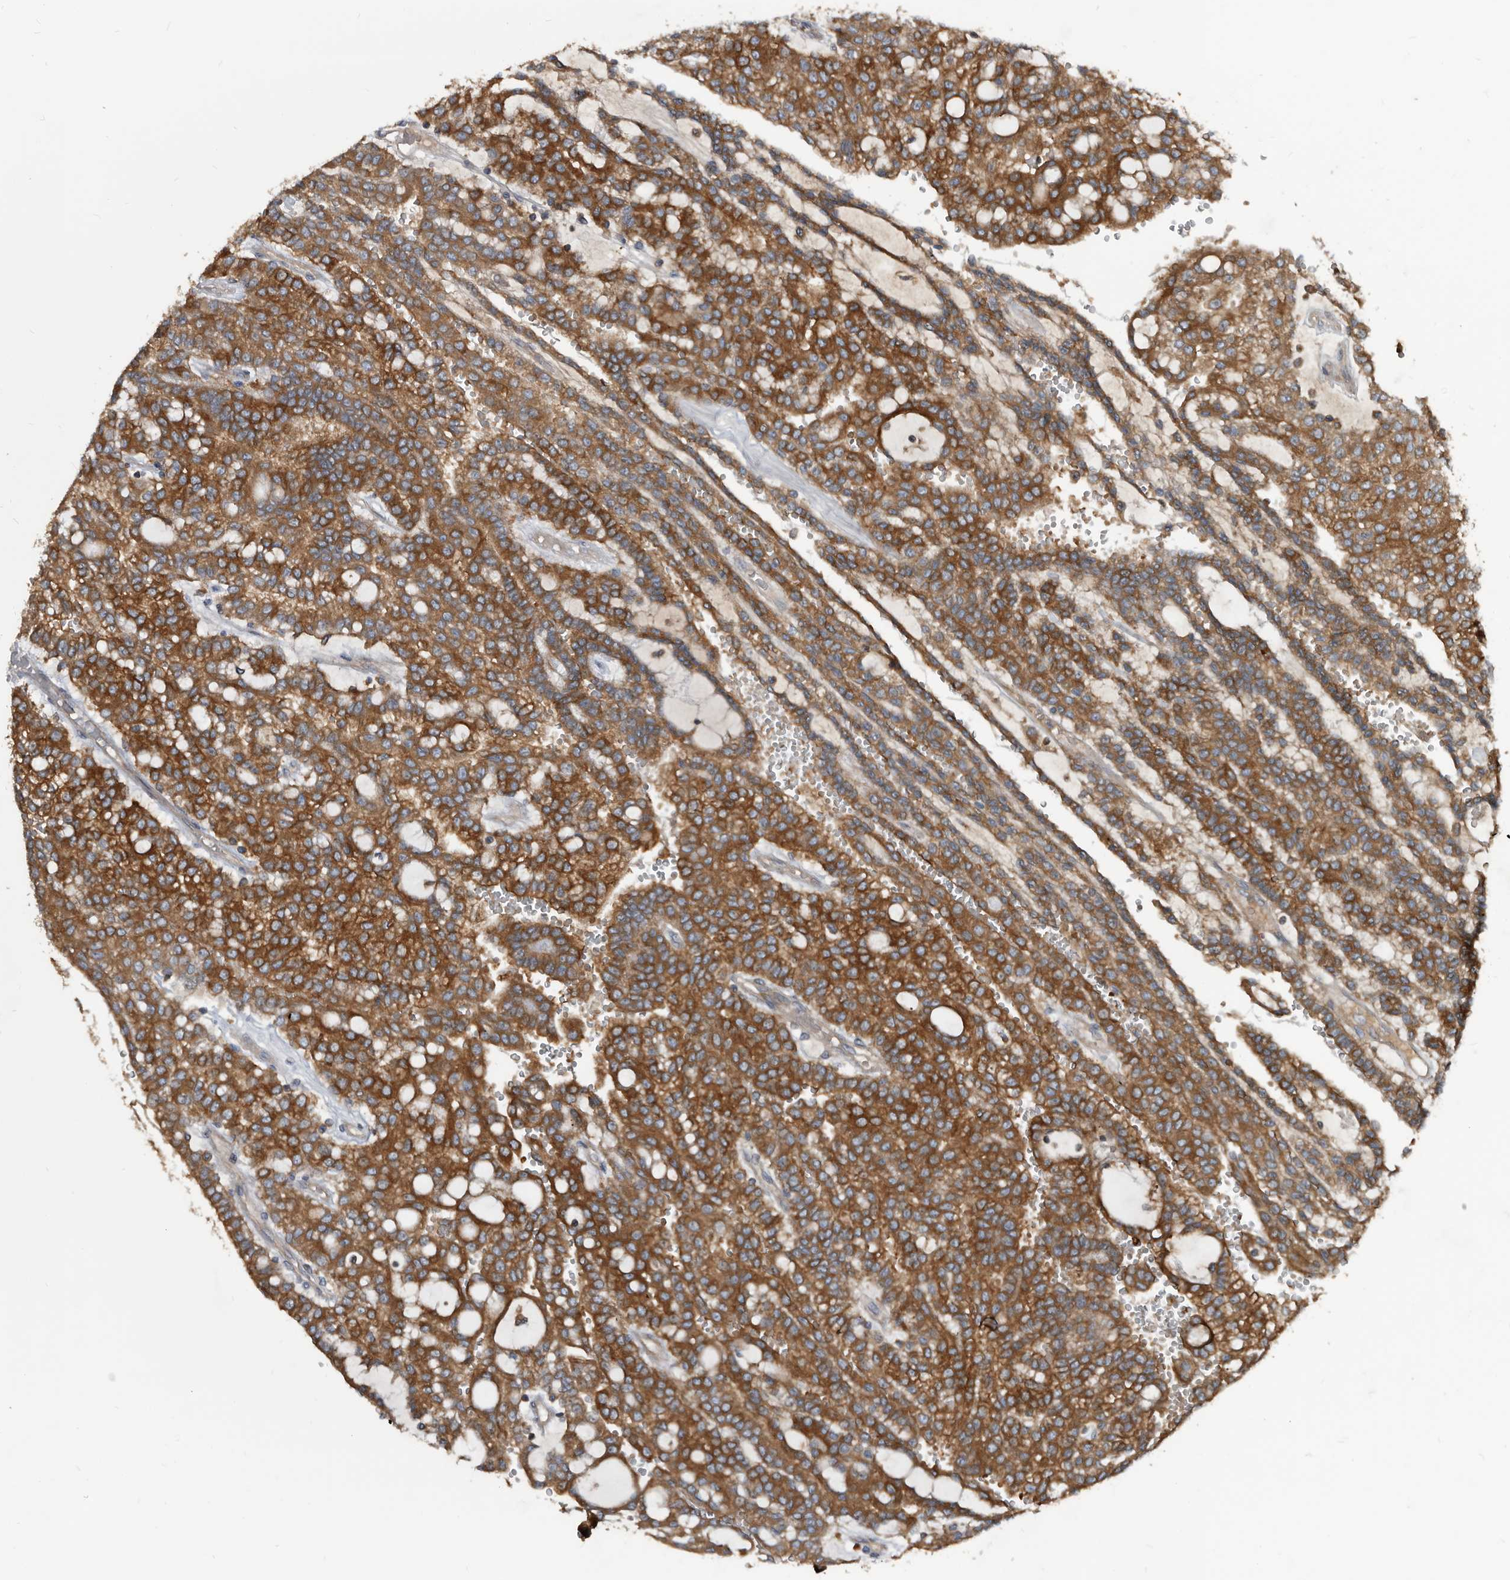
{"staining": {"intensity": "strong", "quantity": ">75%", "location": "cytoplasmic/membranous"}, "tissue": "renal cancer", "cell_type": "Tumor cells", "image_type": "cancer", "snomed": [{"axis": "morphology", "description": "Adenocarcinoma, NOS"}, {"axis": "topography", "description": "Kidney"}], "caption": "Human renal cancer stained with a brown dye demonstrates strong cytoplasmic/membranous positive staining in approximately >75% of tumor cells.", "gene": "APEH", "patient": {"sex": "male", "age": 63}}